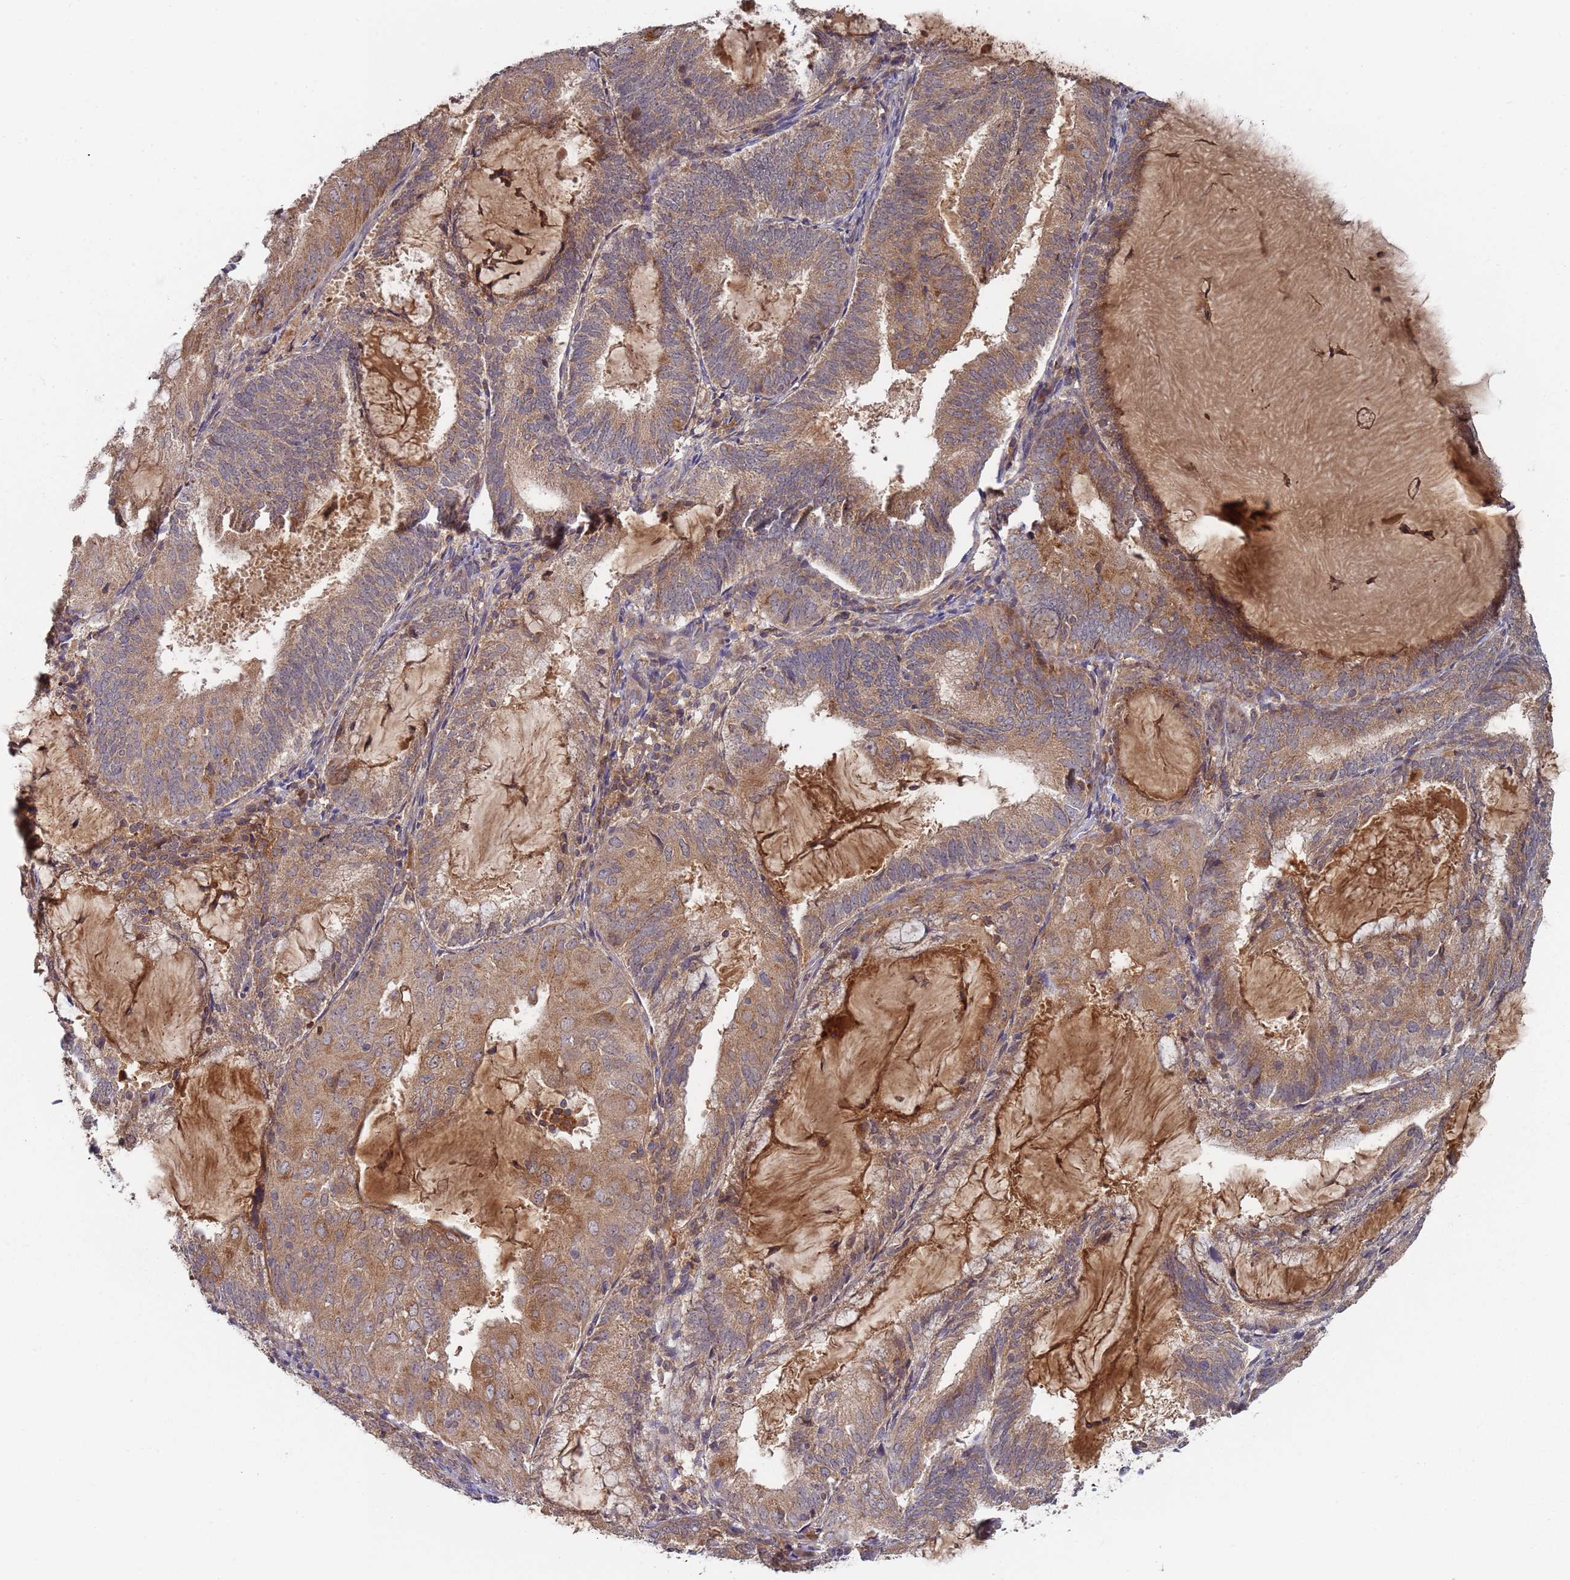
{"staining": {"intensity": "moderate", "quantity": ">75%", "location": "cytoplasmic/membranous"}, "tissue": "endometrial cancer", "cell_type": "Tumor cells", "image_type": "cancer", "snomed": [{"axis": "morphology", "description": "Adenocarcinoma, NOS"}, {"axis": "topography", "description": "Endometrium"}], "caption": "This photomicrograph displays IHC staining of human endometrial cancer, with medium moderate cytoplasmic/membranous expression in approximately >75% of tumor cells.", "gene": "OR5A2", "patient": {"sex": "female", "age": 81}}